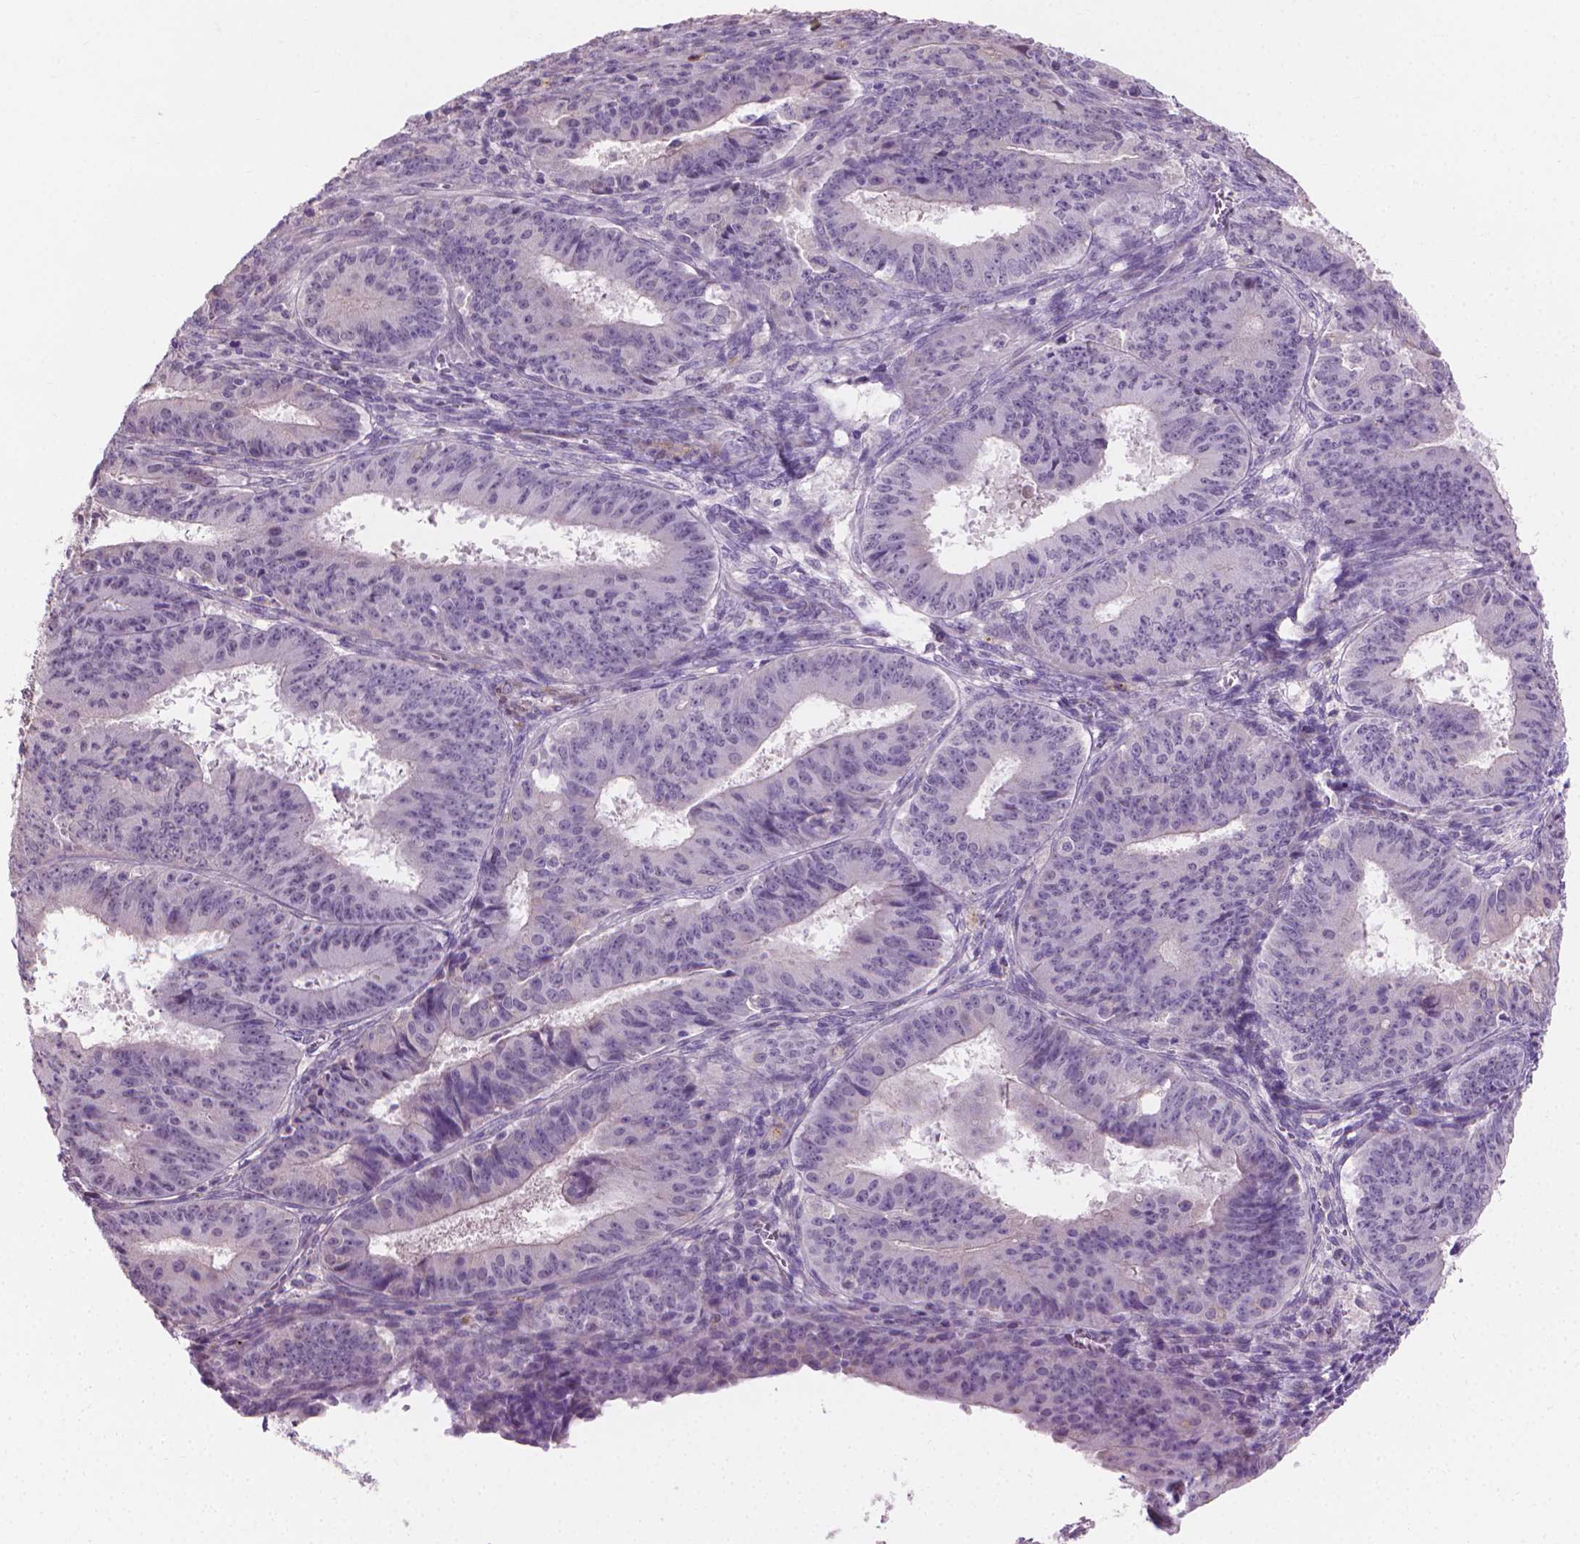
{"staining": {"intensity": "negative", "quantity": "none", "location": "none"}, "tissue": "ovarian cancer", "cell_type": "Tumor cells", "image_type": "cancer", "snomed": [{"axis": "morphology", "description": "Carcinoma, endometroid"}, {"axis": "topography", "description": "Ovary"}], "caption": "DAB (3,3'-diaminobenzidine) immunohistochemical staining of human ovarian cancer (endometroid carcinoma) demonstrates no significant expression in tumor cells.", "gene": "GSDMA", "patient": {"sex": "female", "age": 42}}